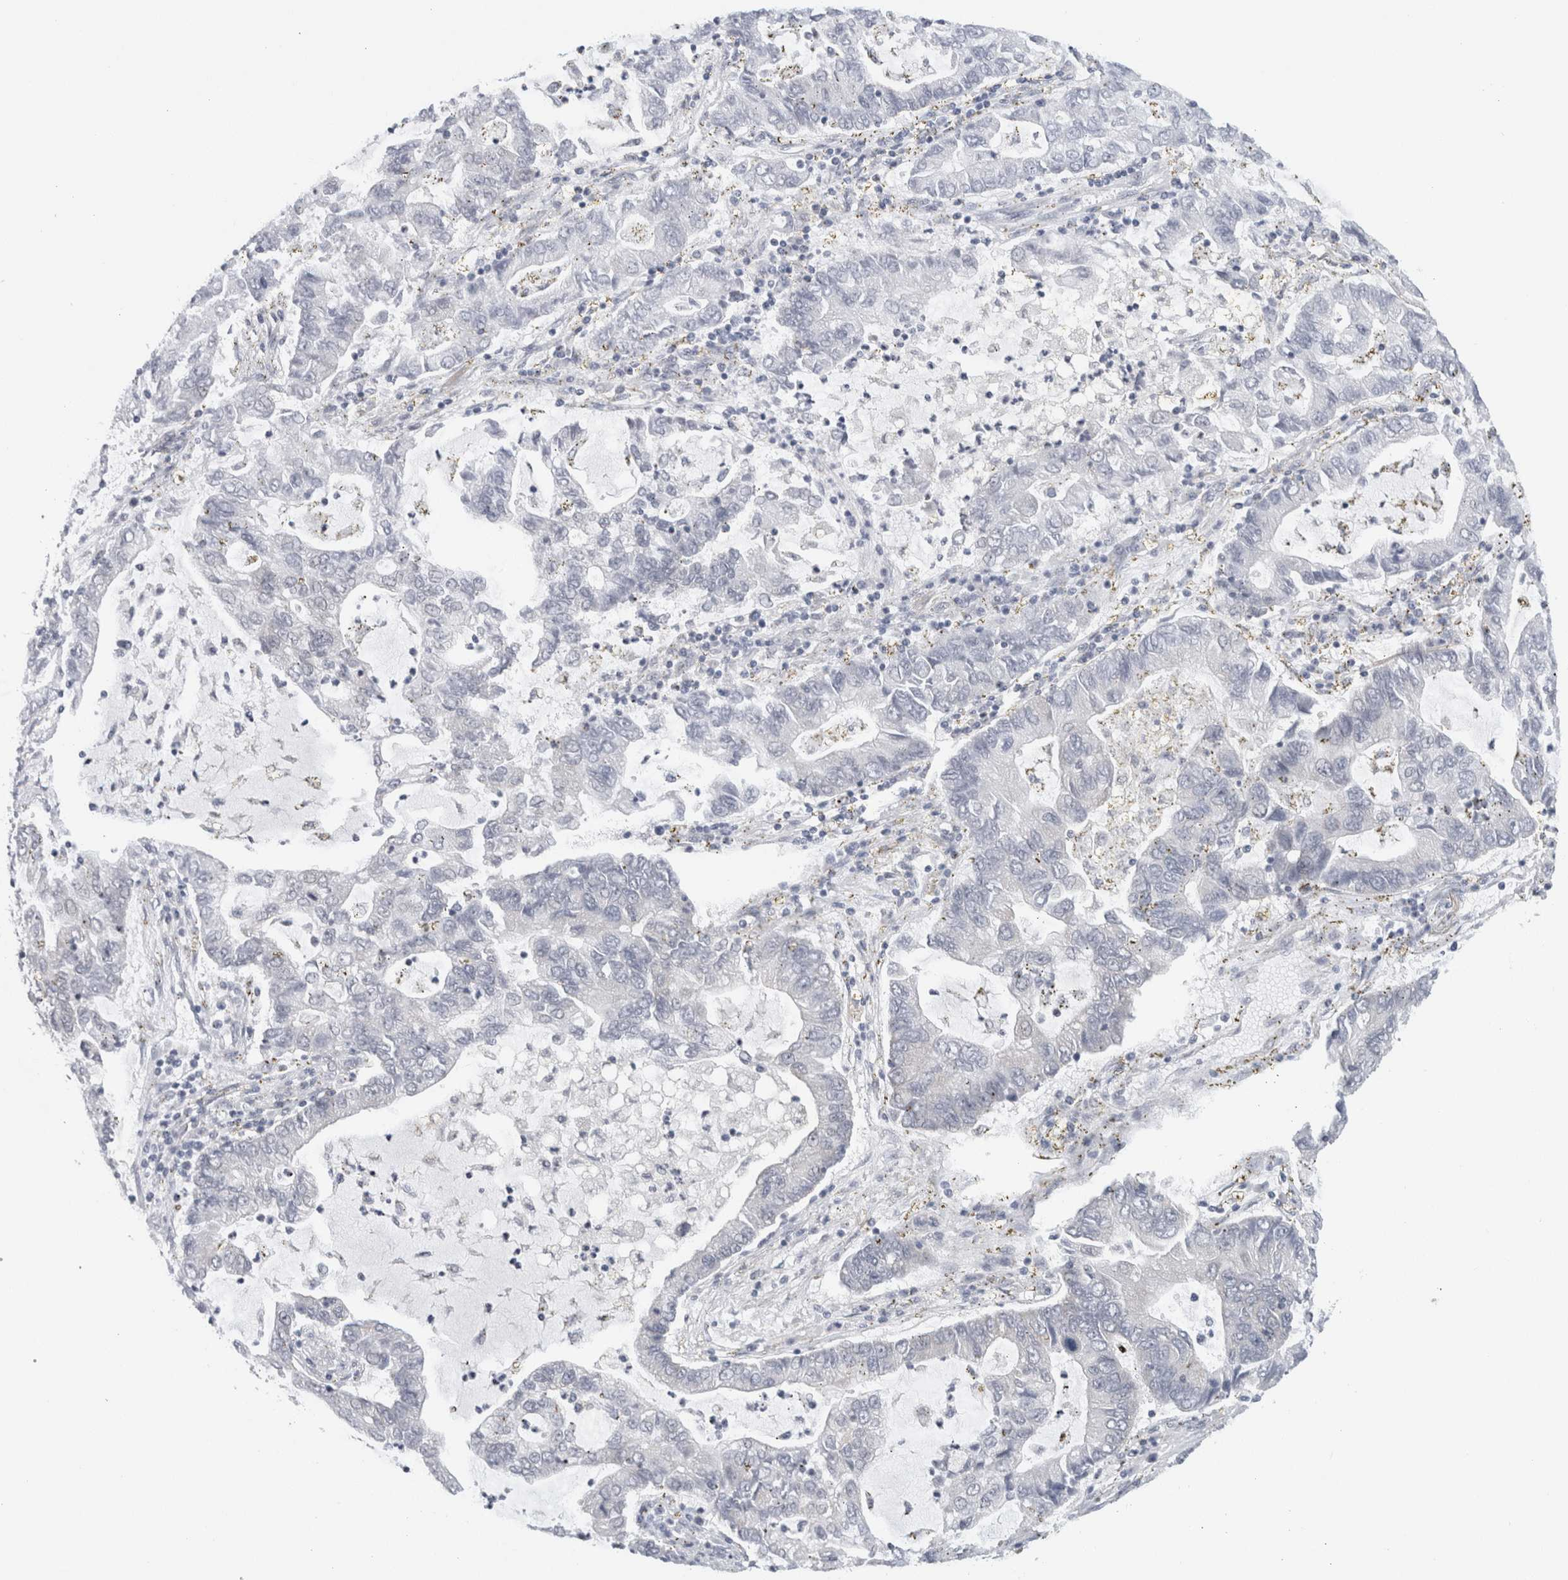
{"staining": {"intensity": "negative", "quantity": "none", "location": "none"}, "tissue": "lung cancer", "cell_type": "Tumor cells", "image_type": "cancer", "snomed": [{"axis": "morphology", "description": "Adenocarcinoma, NOS"}, {"axis": "topography", "description": "Lung"}], "caption": "High power microscopy histopathology image of an immunohistochemistry (IHC) photomicrograph of lung cancer, revealing no significant staining in tumor cells.", "gene": "FAHD1", "patient": {"sex": "female", "age": 51}}